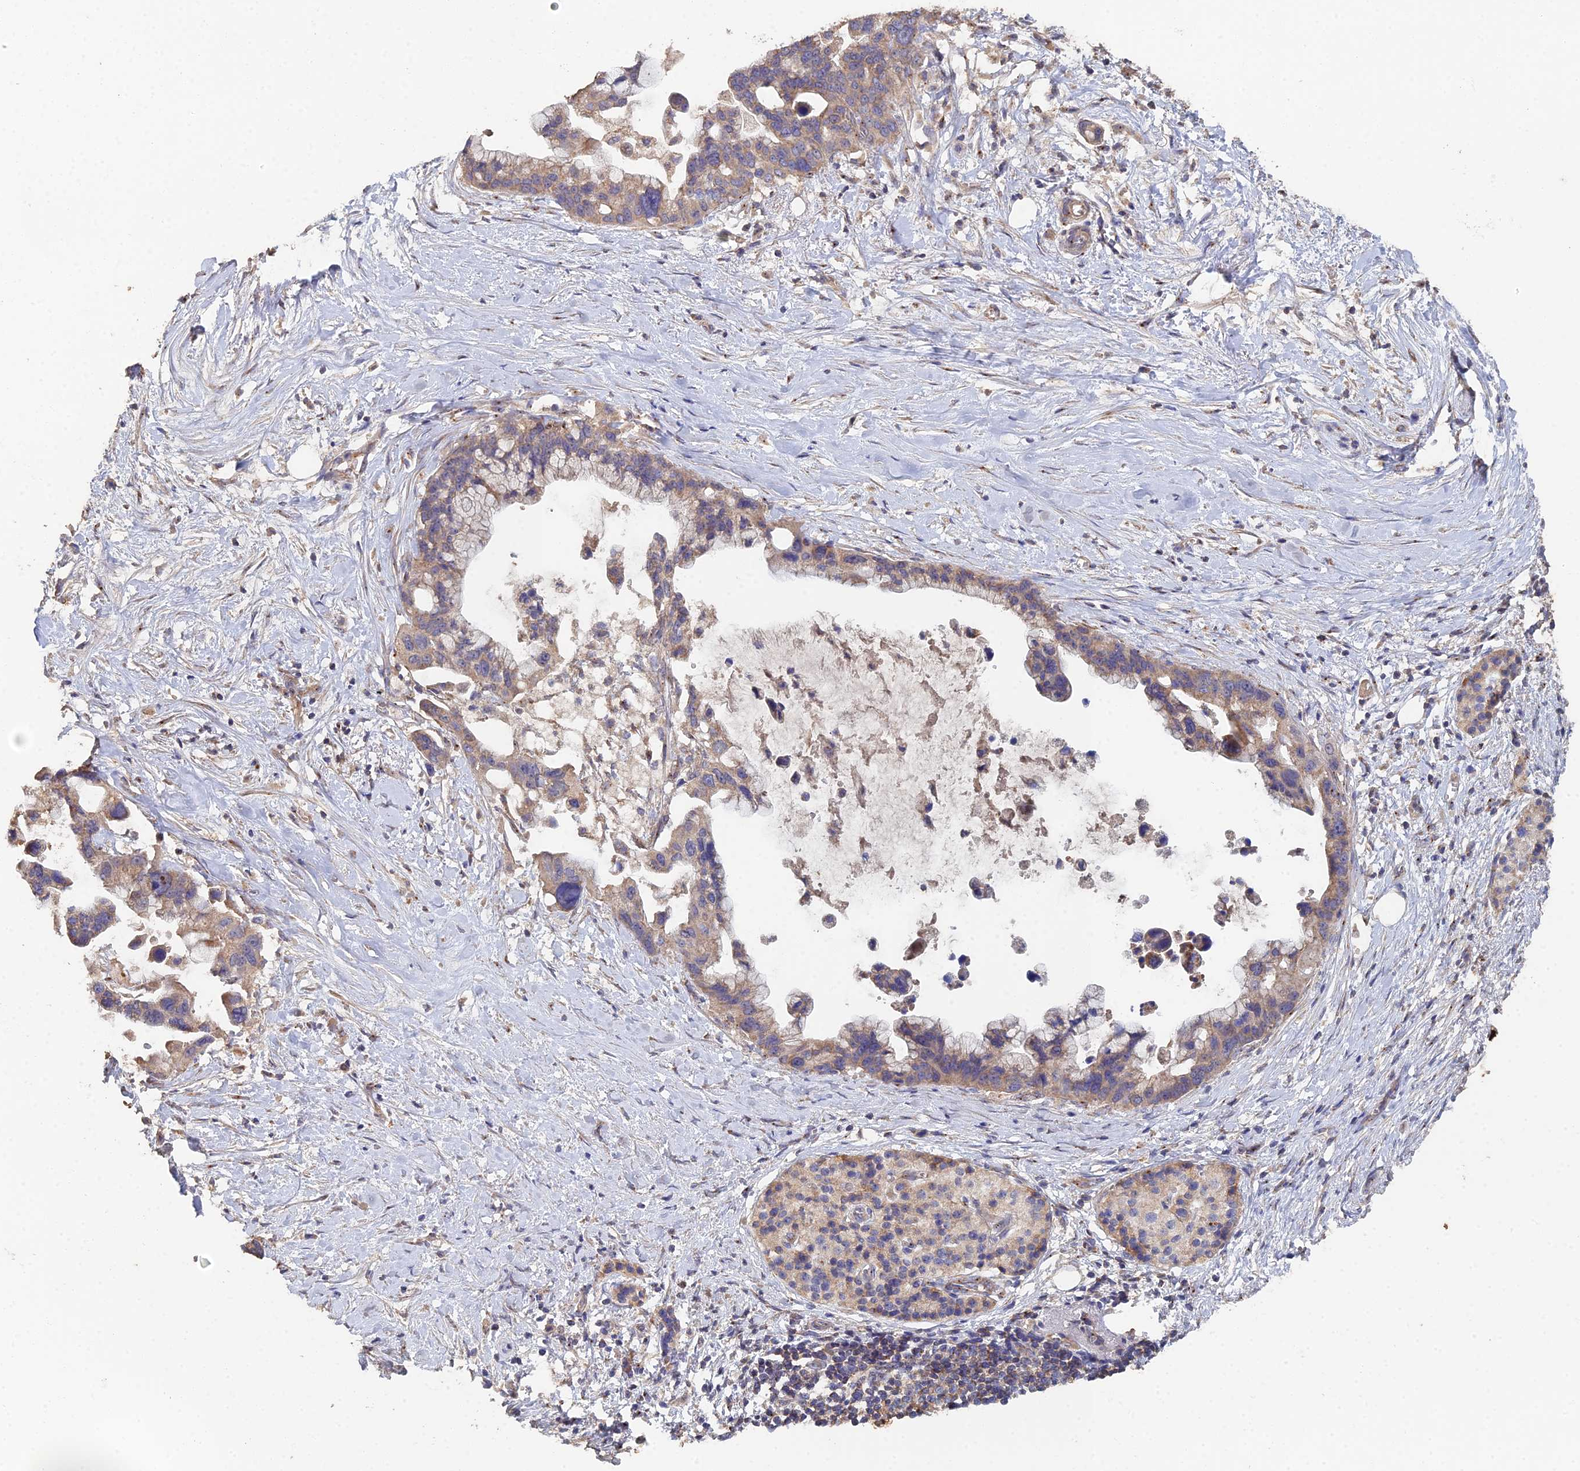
{"staining": {"intensity": "weak", "quantity": ">75%", "location": "cytoplasmic/membranous"}, "tissue": "pancreatic cancer", "cell_type": "Tumor cells", "image_type": "cancer", "snomed": [{"axis": "morphology", "description": "Adenocarcinoma, NOS"}, {"axis": "topography", "description": "Pancreas"}], "caption": "Human adenocarcinoma (pancreatic) stained with a brown dye displays weak cytoplasmic/membranous positive positivity in approximately >75% of tumor cells.", "gene": "SPANXN4", "patient": {"sex": "female", "age": 83}}